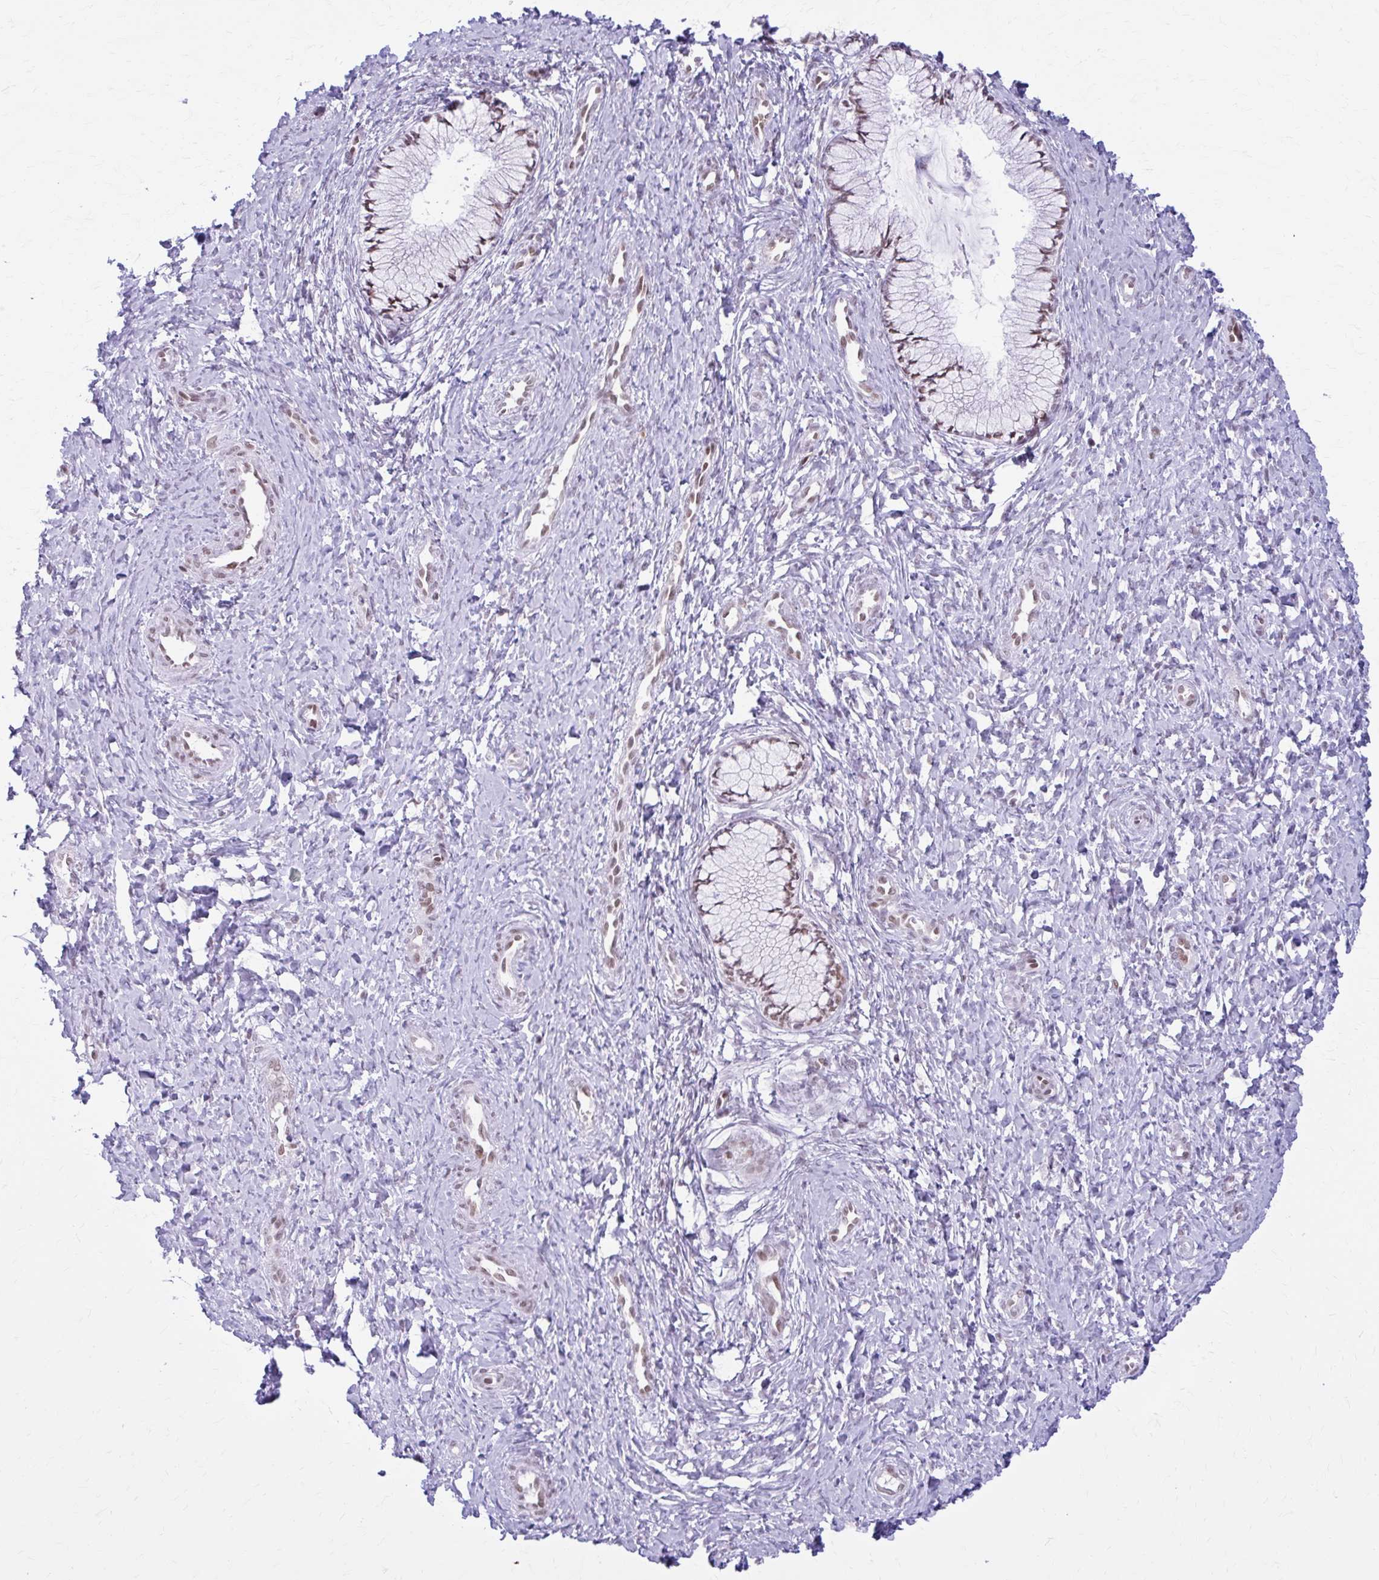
{"staining": {"intensity": "moderate", "quantity": "25%-75%", "location": "nuclear"}, "tissue": "cervix", "cell_type": "Glandular cells", "image_type": "normal", "snomed": [{"axis": "morphology", "description": "Normal tissue, NOS"}, {"axis": "topography", "description": "Cervix"}], "caption": "This is an image of IHC staining of normal cervix, which shows moderate staining in the nuclear of glandular cells.", "gene": "PABIR1", "patient": {"sex": "female", "age": 37}}